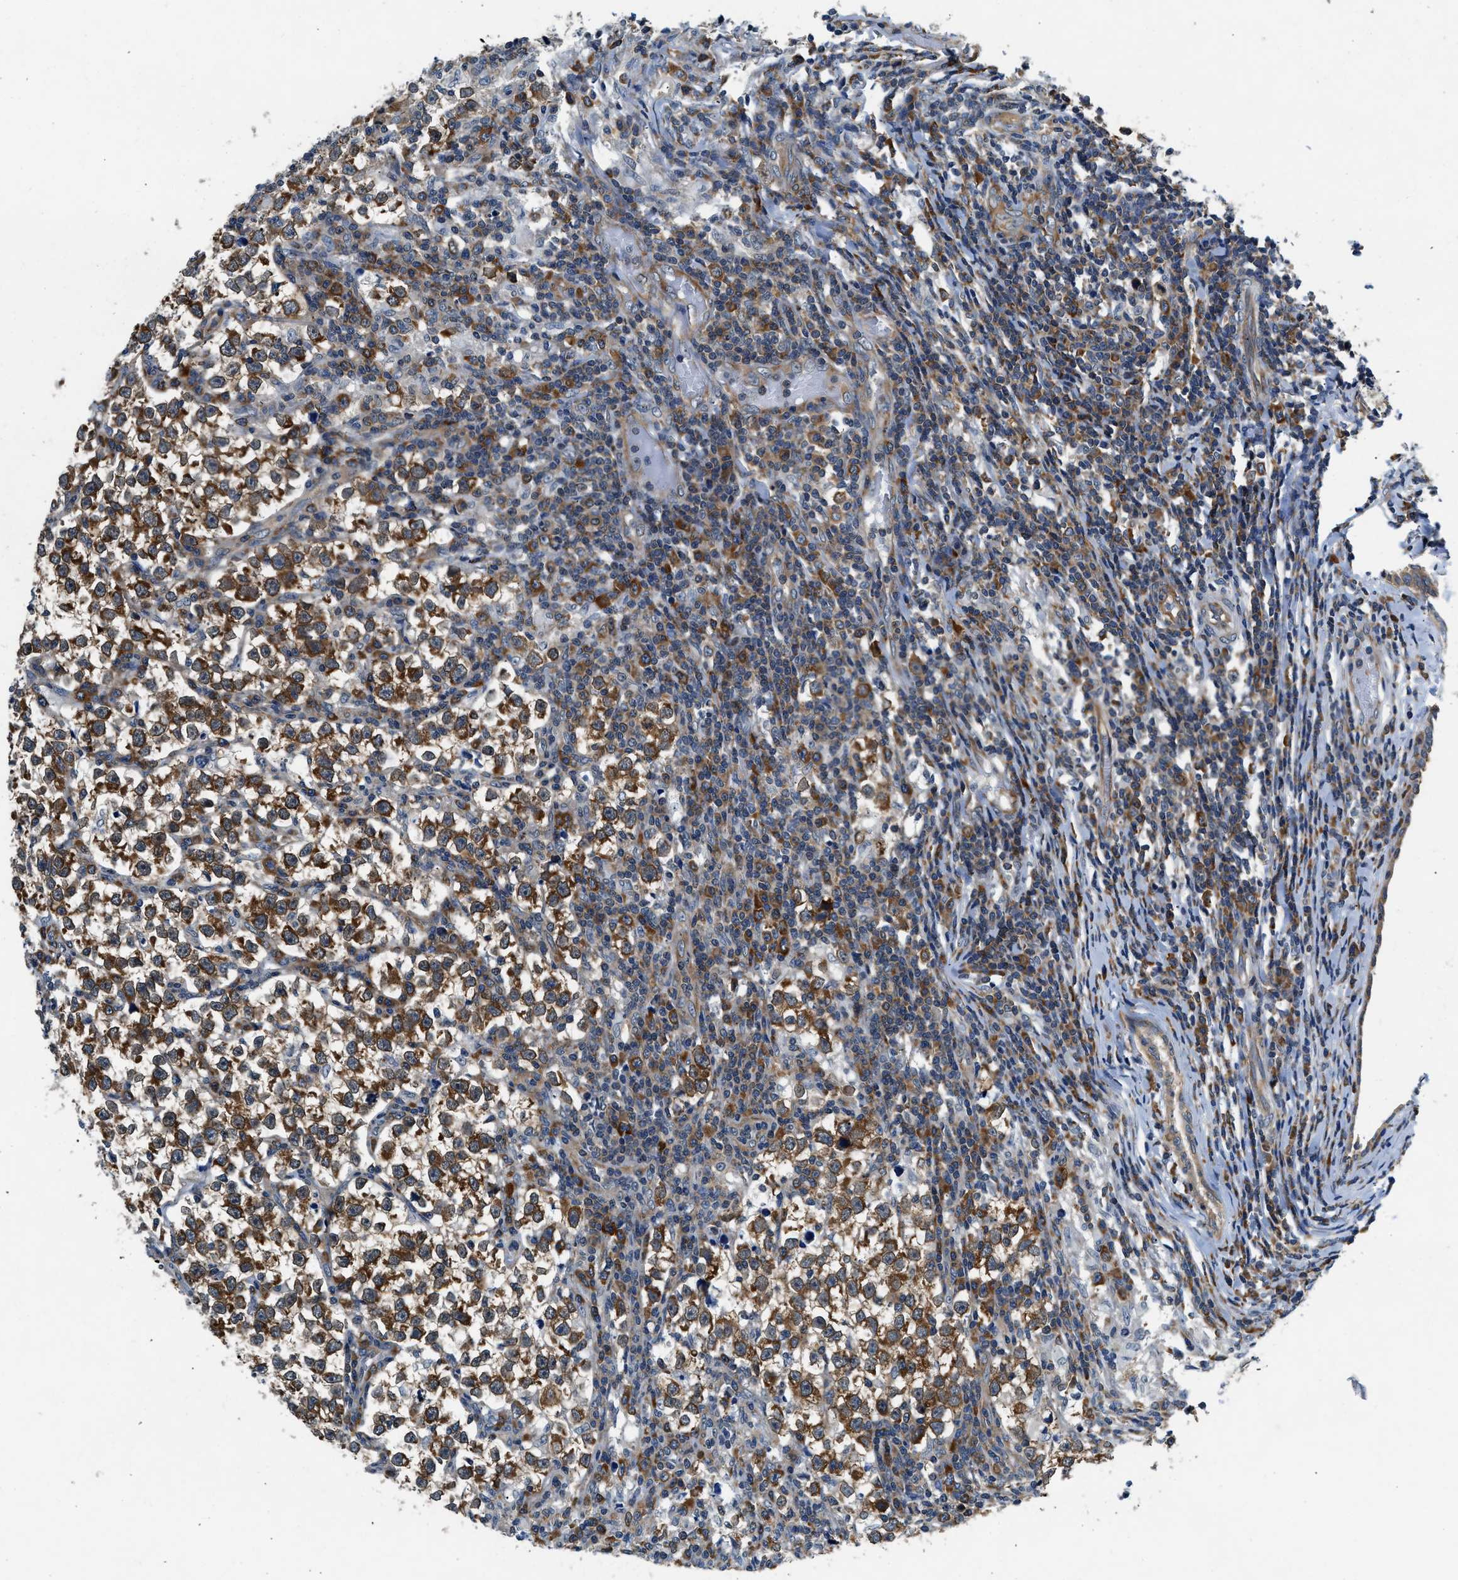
{"staining": {"intensity": "strong", "quantity": "25%-75%", "location": "cytoplasmic/membranous"}, "tissue": "testis cancer", "cell_type": "Tumor cells", "image_type": "cancer", "snomed": [{"axis": "morphology", "description": "Normal tissue, NOS"}, {"axis": "morphology", "description": "Seminoma, NOS"}, {"axis": "topography", "description": "Testis"}], "caption": "Testis cancer (seminoma) was stained to show a protein in brown. There is high levels of strong cytoplasmic/membranous staining in about 25%-75% of tumor cells.", "gene": "PA2G4", "patient": {"sex": "male", "age": 43}}